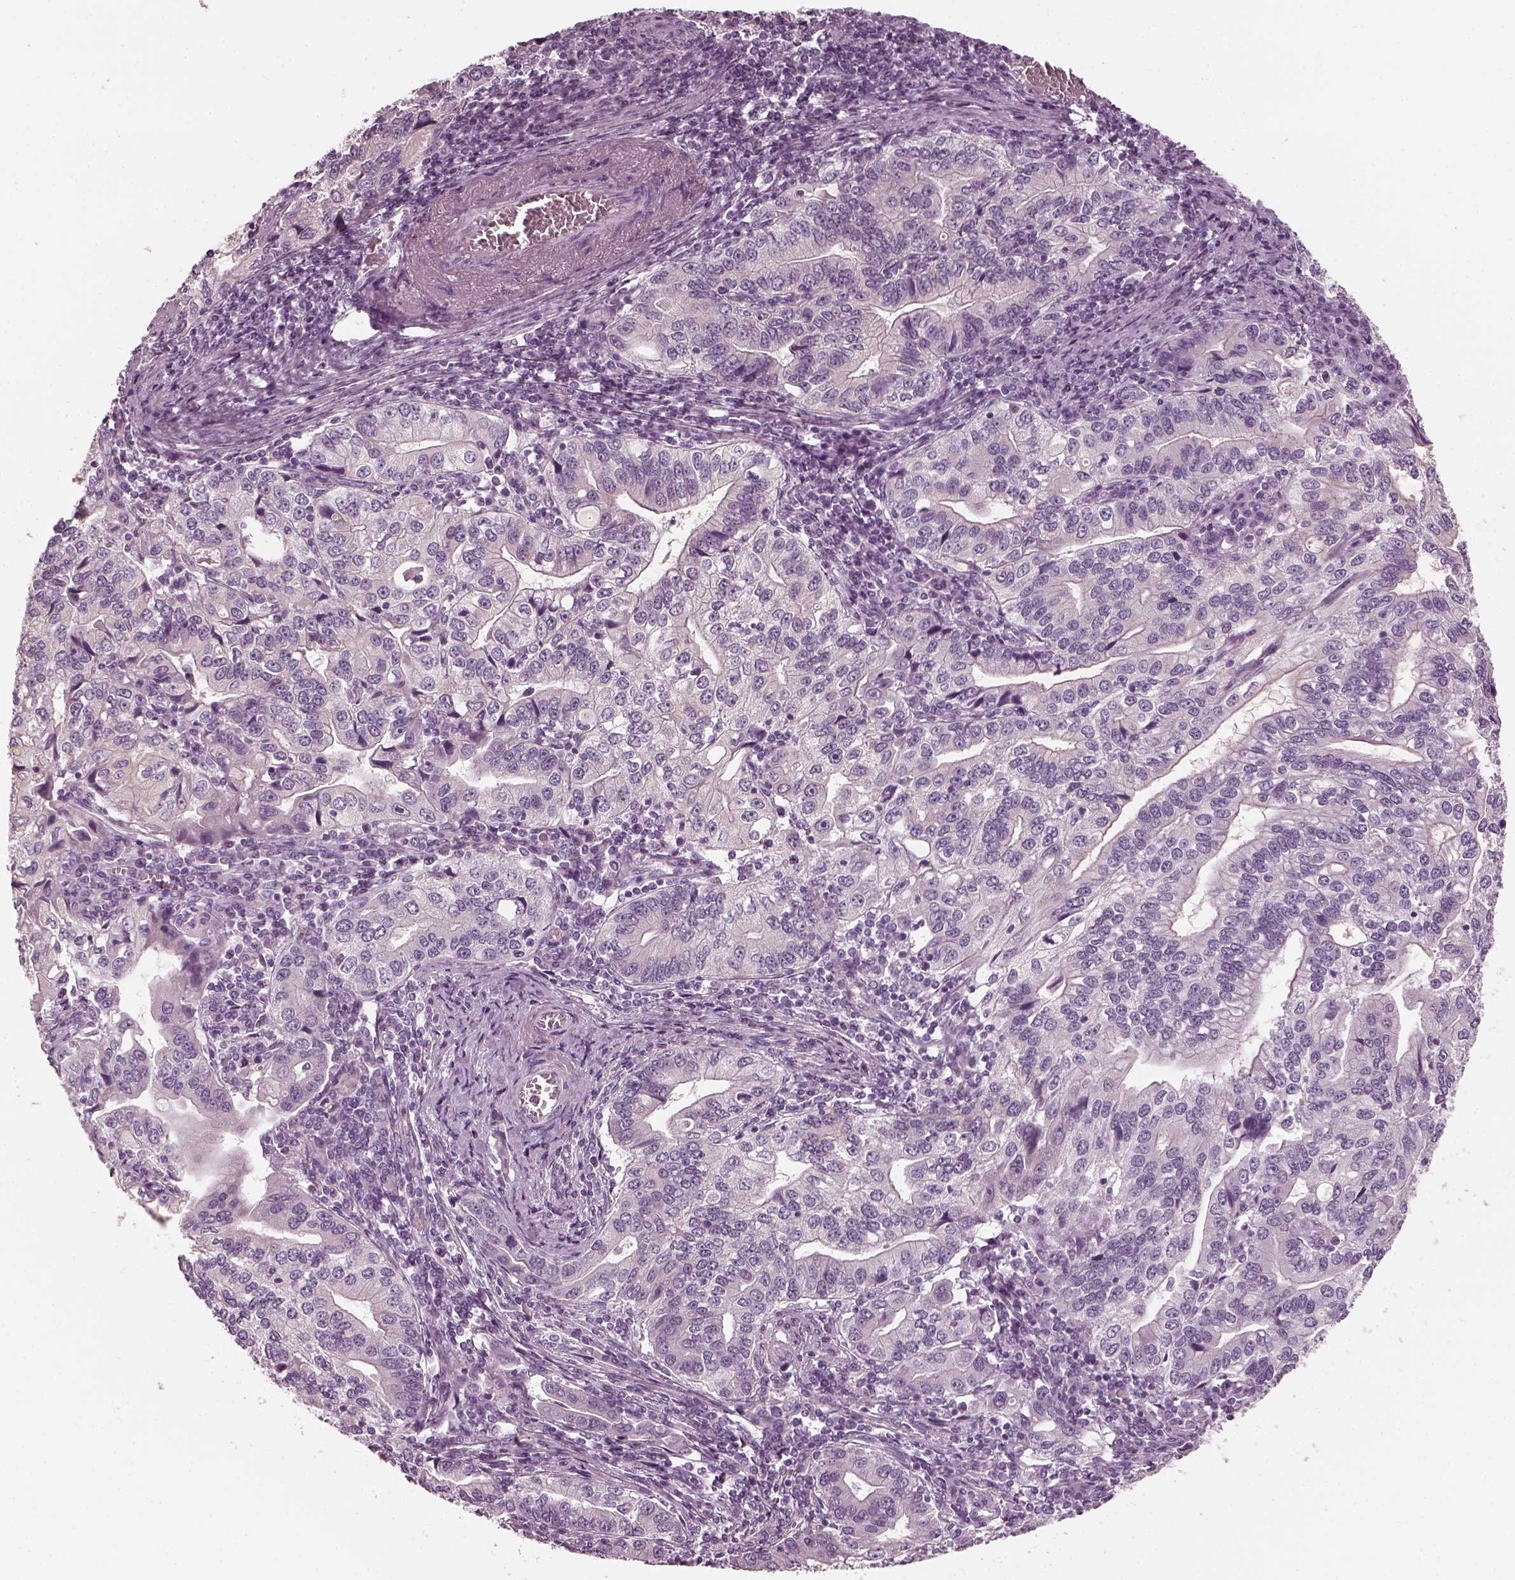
{"staining": {"intensity": "negative", "quantity": "none", "location": "none"}, "tissue": "stomach cancer", "cell_type": "Tumor cells", "image_type": "cancer", "snomed": [{"axis": "morphology", "description": "Adenocarcinoma, NOS"}, {"axis": "topography", "description": "Stomach, lower"}], "caption": "The histopathology image exhibits no staining of tumor cells in stomach cancer (adenocarcinoma). Nuclei are stained in blue.", "gene": "CNTN1", "patient": {"sex": "female", "age": 72}}